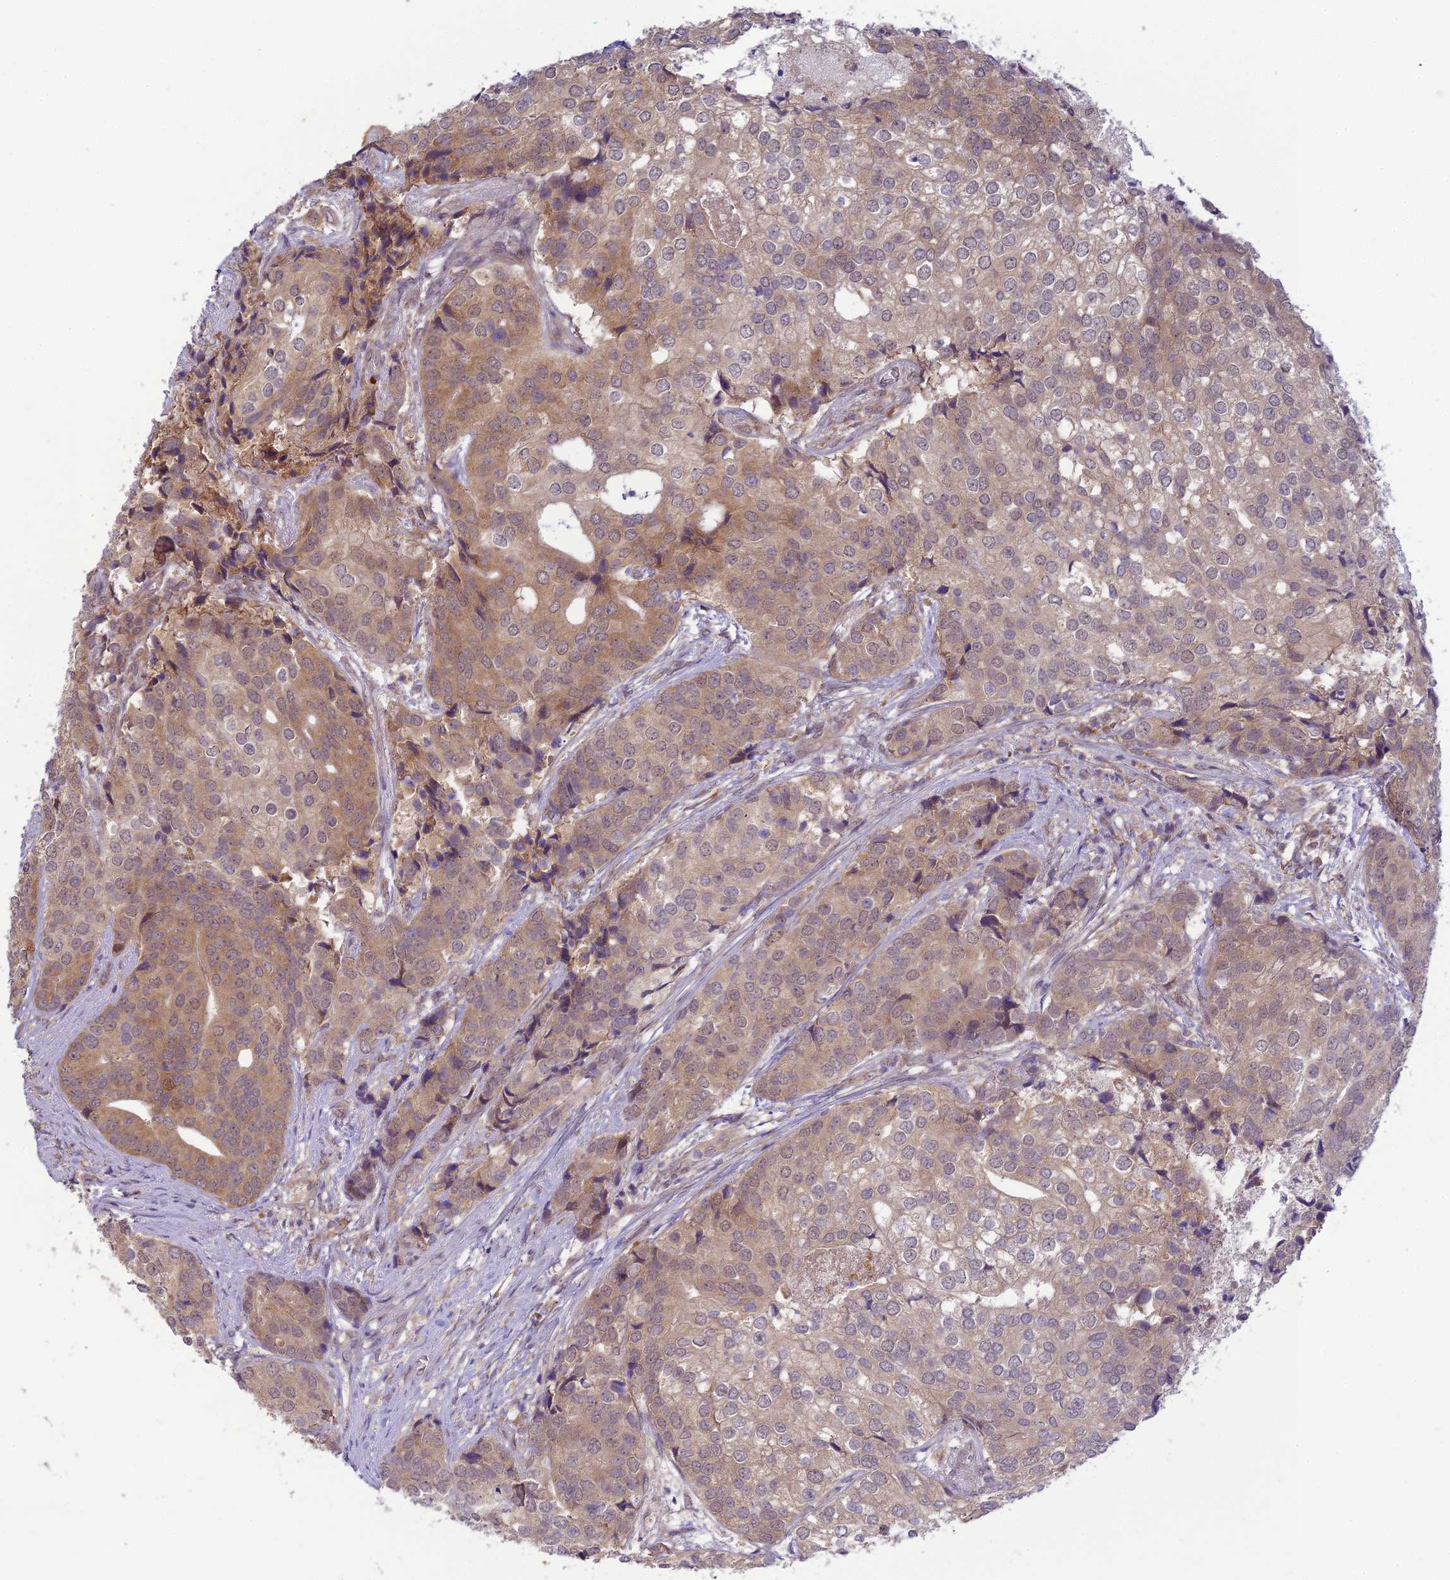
{"staining": {"intensity": "moderate", "quantity": "25%-75%", "location": "cytoplasmic/membranous"}, "tissue": "prostate cancer", "cell_type": "Tumor cells", "image_type": "cancer", "snomed": [{"axis": "morphology", "description": "Adenocarcinoma, High grade"}, {"axis": "topography", "description": "Prostate"}], "caption": "Prostate cancer (adenocarcinoma (high-grade)) stained for a protein demonstrates moderate cytoplasmic/membranous positivity in tumor cells.", "gene": "SKIC8", "patient": {"sex": "male", "age": 62}}